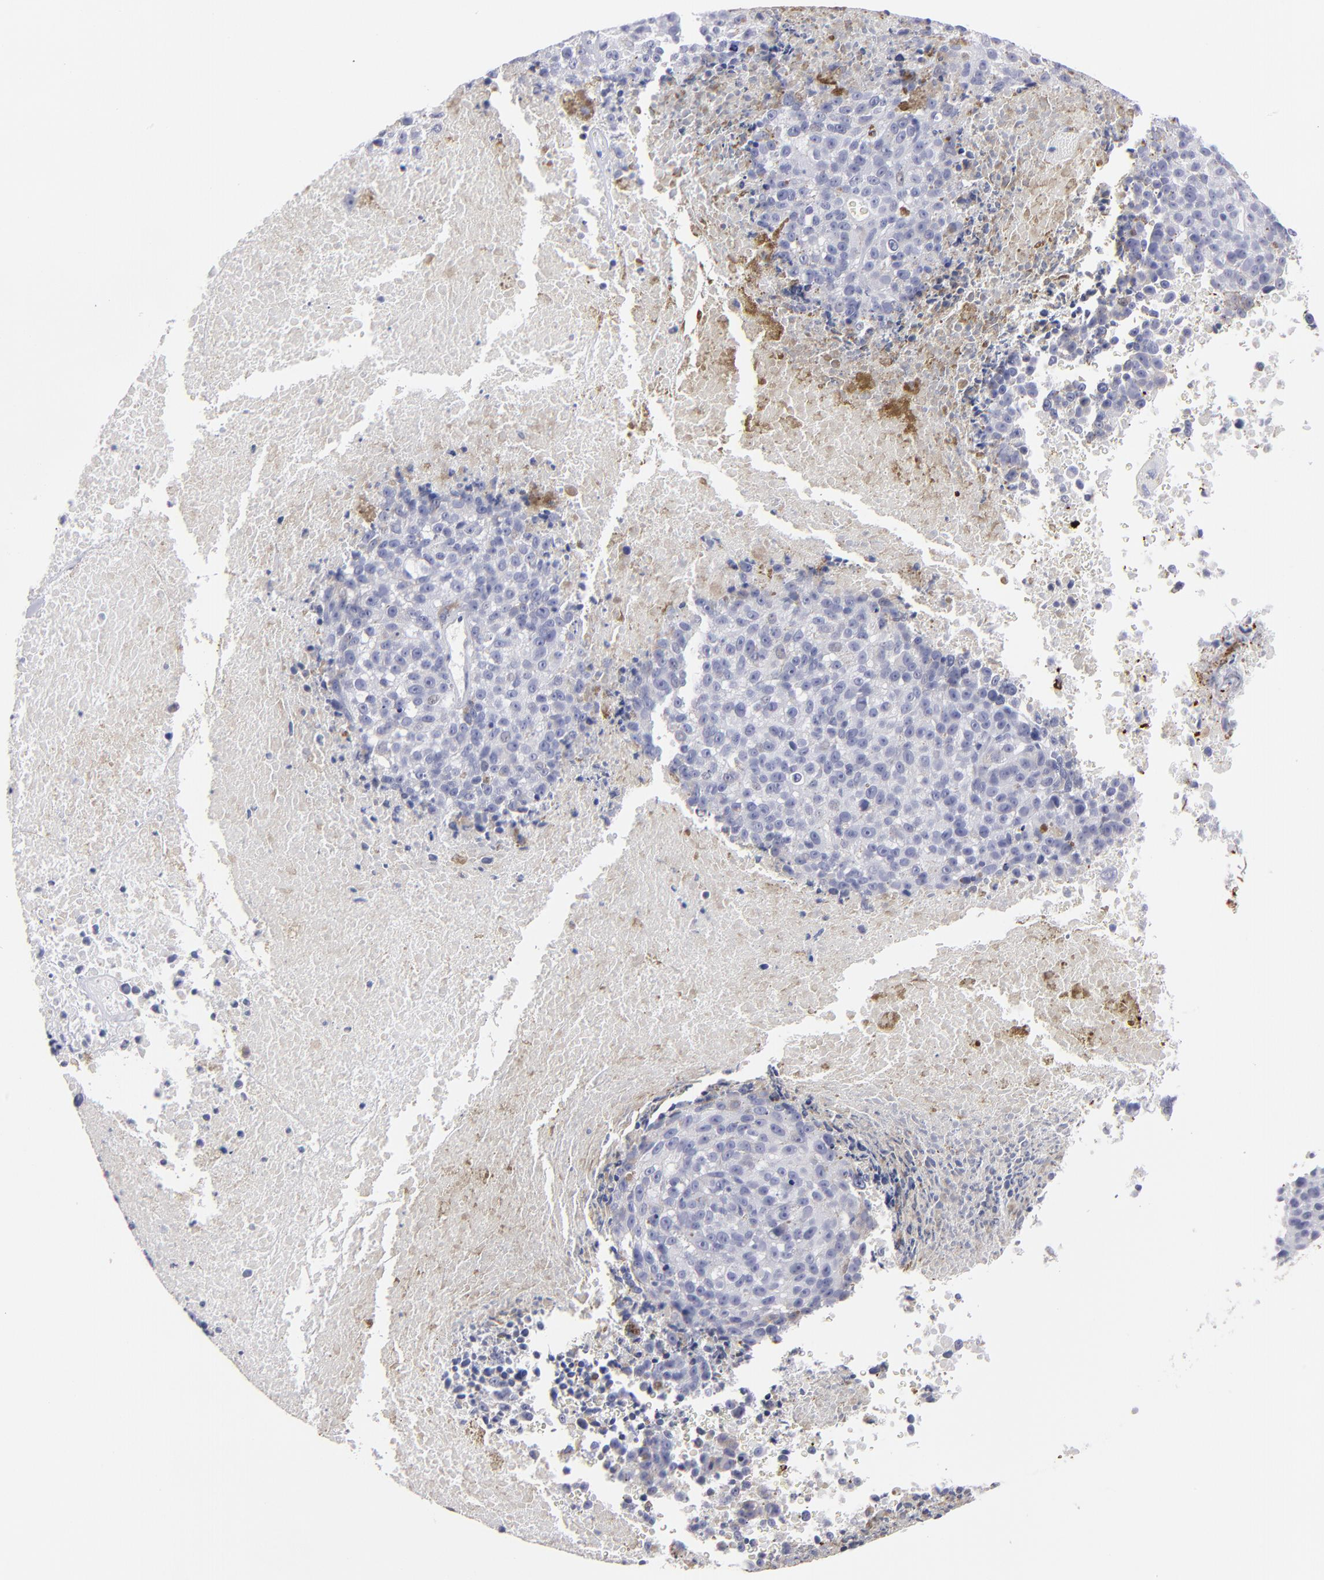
{"staining": {"intensity": "weak", "quantity": "<25%", "location": "cytoplasmic/membranous,nuclear"}, "tissue": "melanoma", "cell_type": "Tumor cells", "image_type": "cancer", "snomed": [{"axis": "morphology", "description": "Malignant melanoma, Metastatic site"}, {"axis": "topography", "description": "Cerebral cortex"}], "caption": "Tumor cells show no significant protein expression in malignant melanoma (metastatic site).", "gene": "CADM3", "patient": {"sex": "female", "age": 52}}